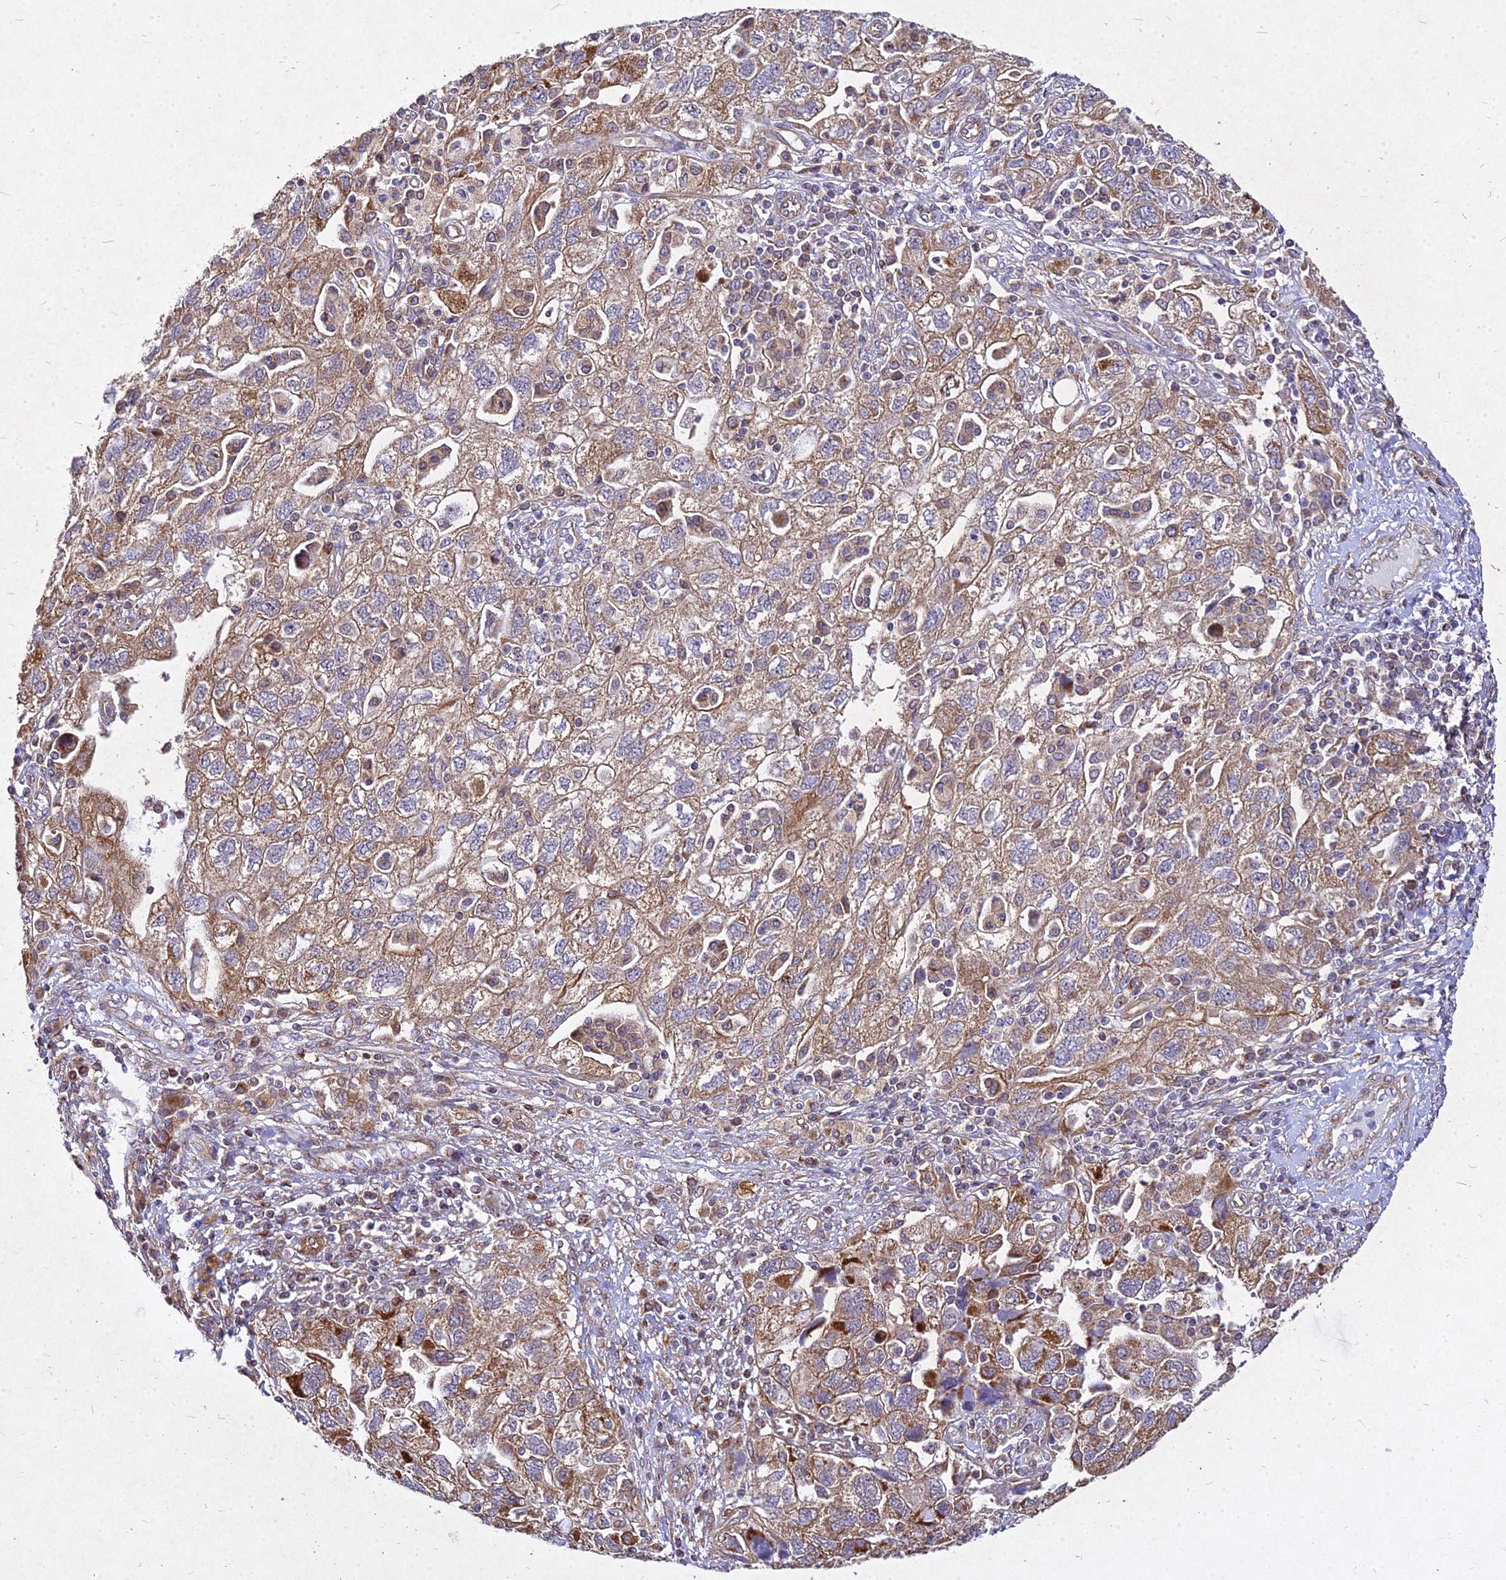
{"staining": {"intensity": "weak", "quantity": "25%-75%", "location": "cytoplasmic/membranous"}, "tissue": "ovarian cancer", "cell_type": "Tumor cells", "image_type": "cancer", "snomed": [{"axis": "morphology", "description": "Carcinoma, NOS"}, {"axis": "morphology", "description": "Cystadenocarcinoma, serous, NOS"}, {"axis": "topography", "description": "Ovary"}], "caption": "Immunohistochemistry (IHC) photomicrograph of human ovarian cancer (serous cystadenocarcinoma) stained for a protein (brown), which reveals low levels of weak cytoplasmic/membranous staining in about 25%-75% of tumor cells.", "gene": "SKA1", "patient": {"sex": "female", "age": 69}}